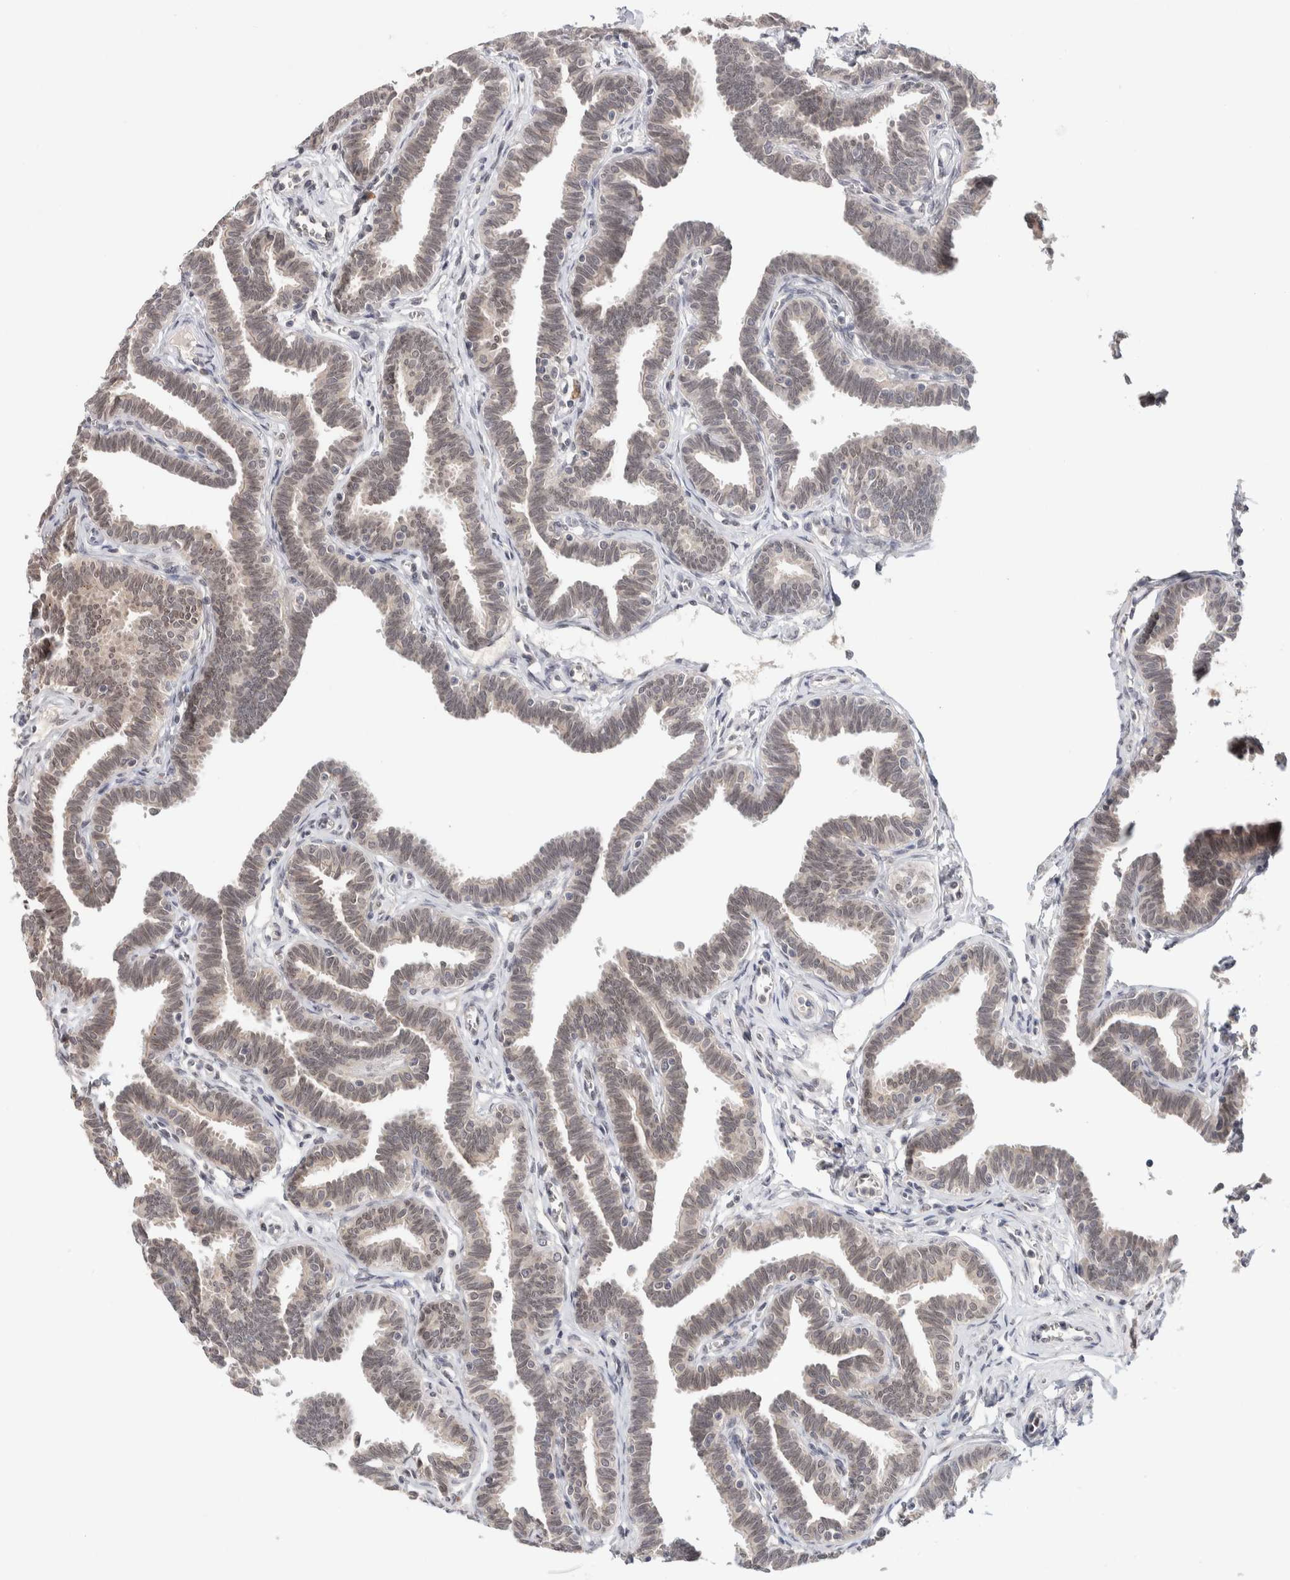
{"staining": {"intensity": "weak", "quantity": "25%-75%", "location": "cytoplasmic/membranous,nuclear"}, "tissue": "fallopian tube", "cell_type": "Glandular cells", "image_type": "normal", "snomed": [{"axis": "morphology", "description": "Normal tissue, NOS"}, {"axis": "topography", "description": "Fallopian tube"}, {"axis": "topography", "description": "Ovary"}], "caption": "Immunohistochemistry histopathology image of benign human fallopian tube stained for a protein (brown), which demonstrates low levels of weak cytoplasmic/membranous,nuclear positivity in approximately 25%-75% of glandular cells.", "gene": "CRAT", "patient": {"sex": "female", "age": 23}}